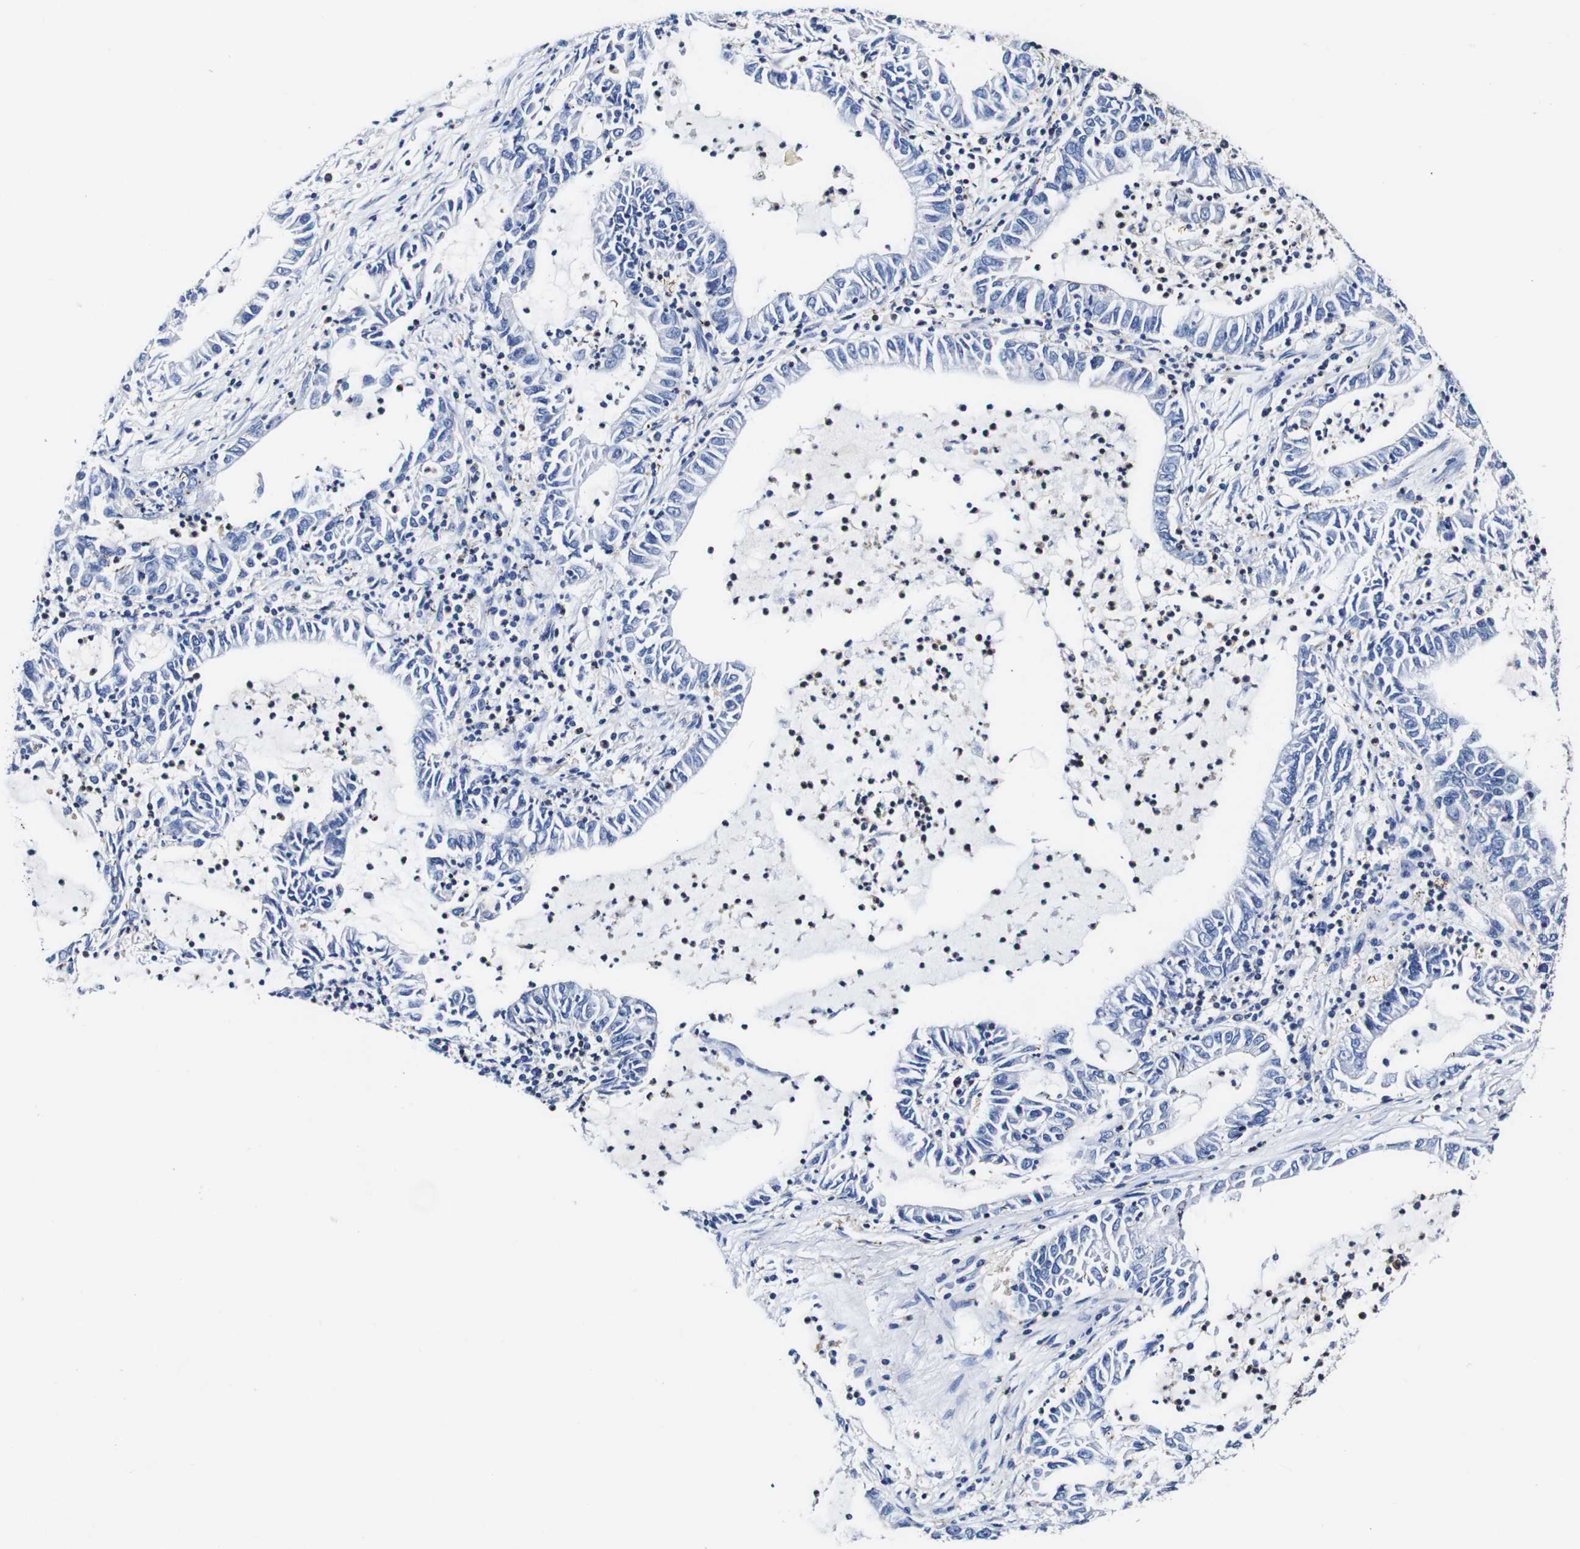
{"staining": {"intensity": "negative", "quantity": "none", "location": "none"}, "tissue": "lung cancer", "cell_type": "Tumor cells", "image_type": "cancer", "snomed": [{"axis": "morphology", "description": "Adenocarcinoma, NOS"}, {"axis": "topography", "description": "Lung"}], "caption": "An immunohistochemistry photomicrograph of lung cancer (adenocarcinoma) is shown. There is no staining in tumor cells of lung cancer (adenocarcinoma). (DAB immunohistochemistry (IHC) visualized using brightfield microscopy, high magnification).", "gene": "PDCD6IP", "patient": {"sex": "female", "age": 51}}